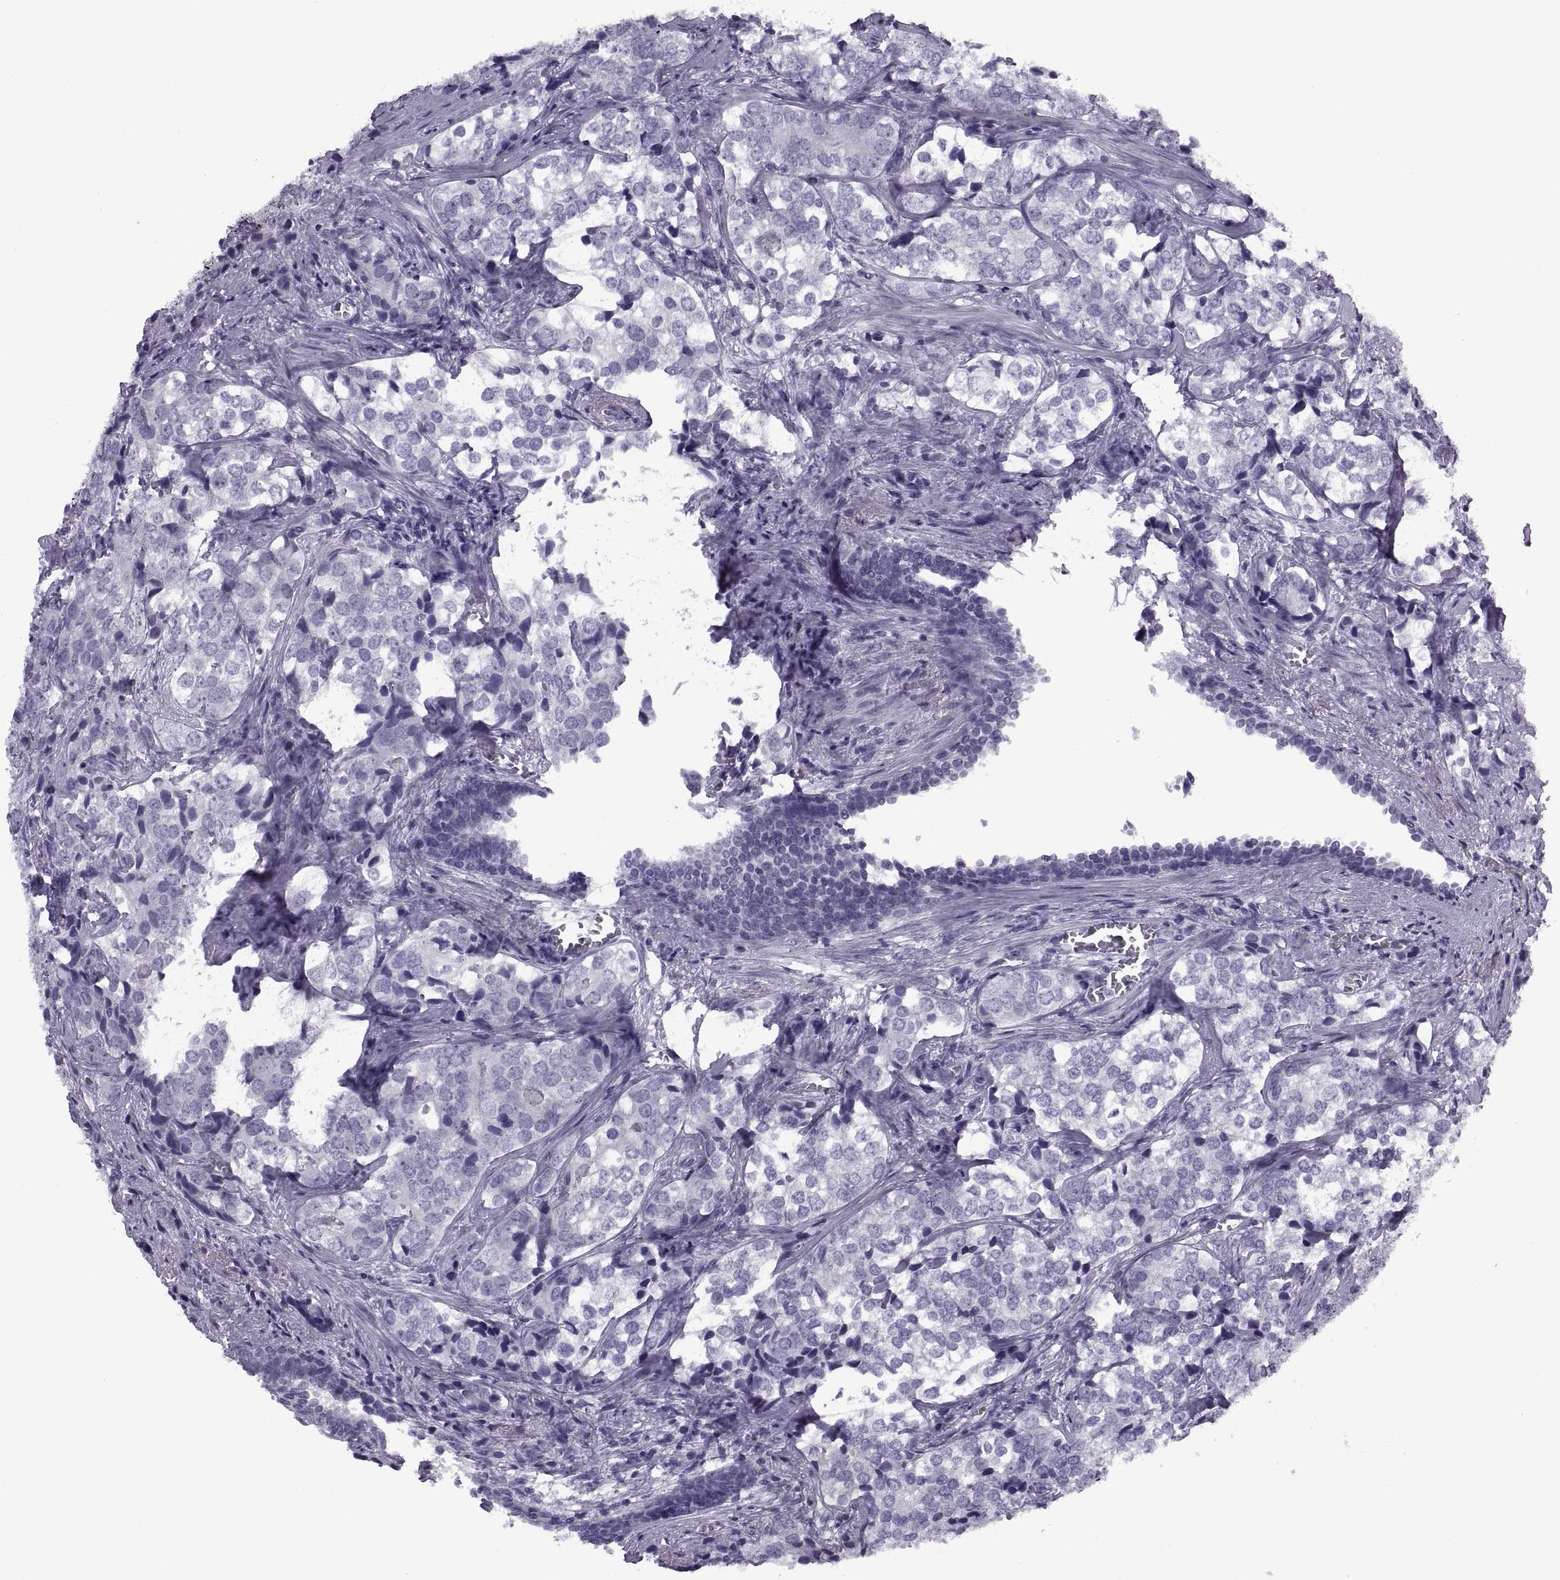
{"staining": {"intensity": "negative", "quantity": "none", "location": "none"}, "tissue": "prostate cancer", "cell_type": "Tumor cells", "image_type": "cancer", "snomed": [{"axis": "morphology", "description": "Adenocarcinoma, NOS"}, {"axis": "topography", "description": "Prostate and seminal vesicle, NOS"}], "caption": "This image is of prostate cancer (adenocarcinoma) stained with immunohistochemistry to label a protein in brown with the nuclei are counter-stained blue. There is no expression in tumor cells. Nuclei are stained in blue.", "gene": "FAM24A", "patient": {"sex": "male", "age": 63}}